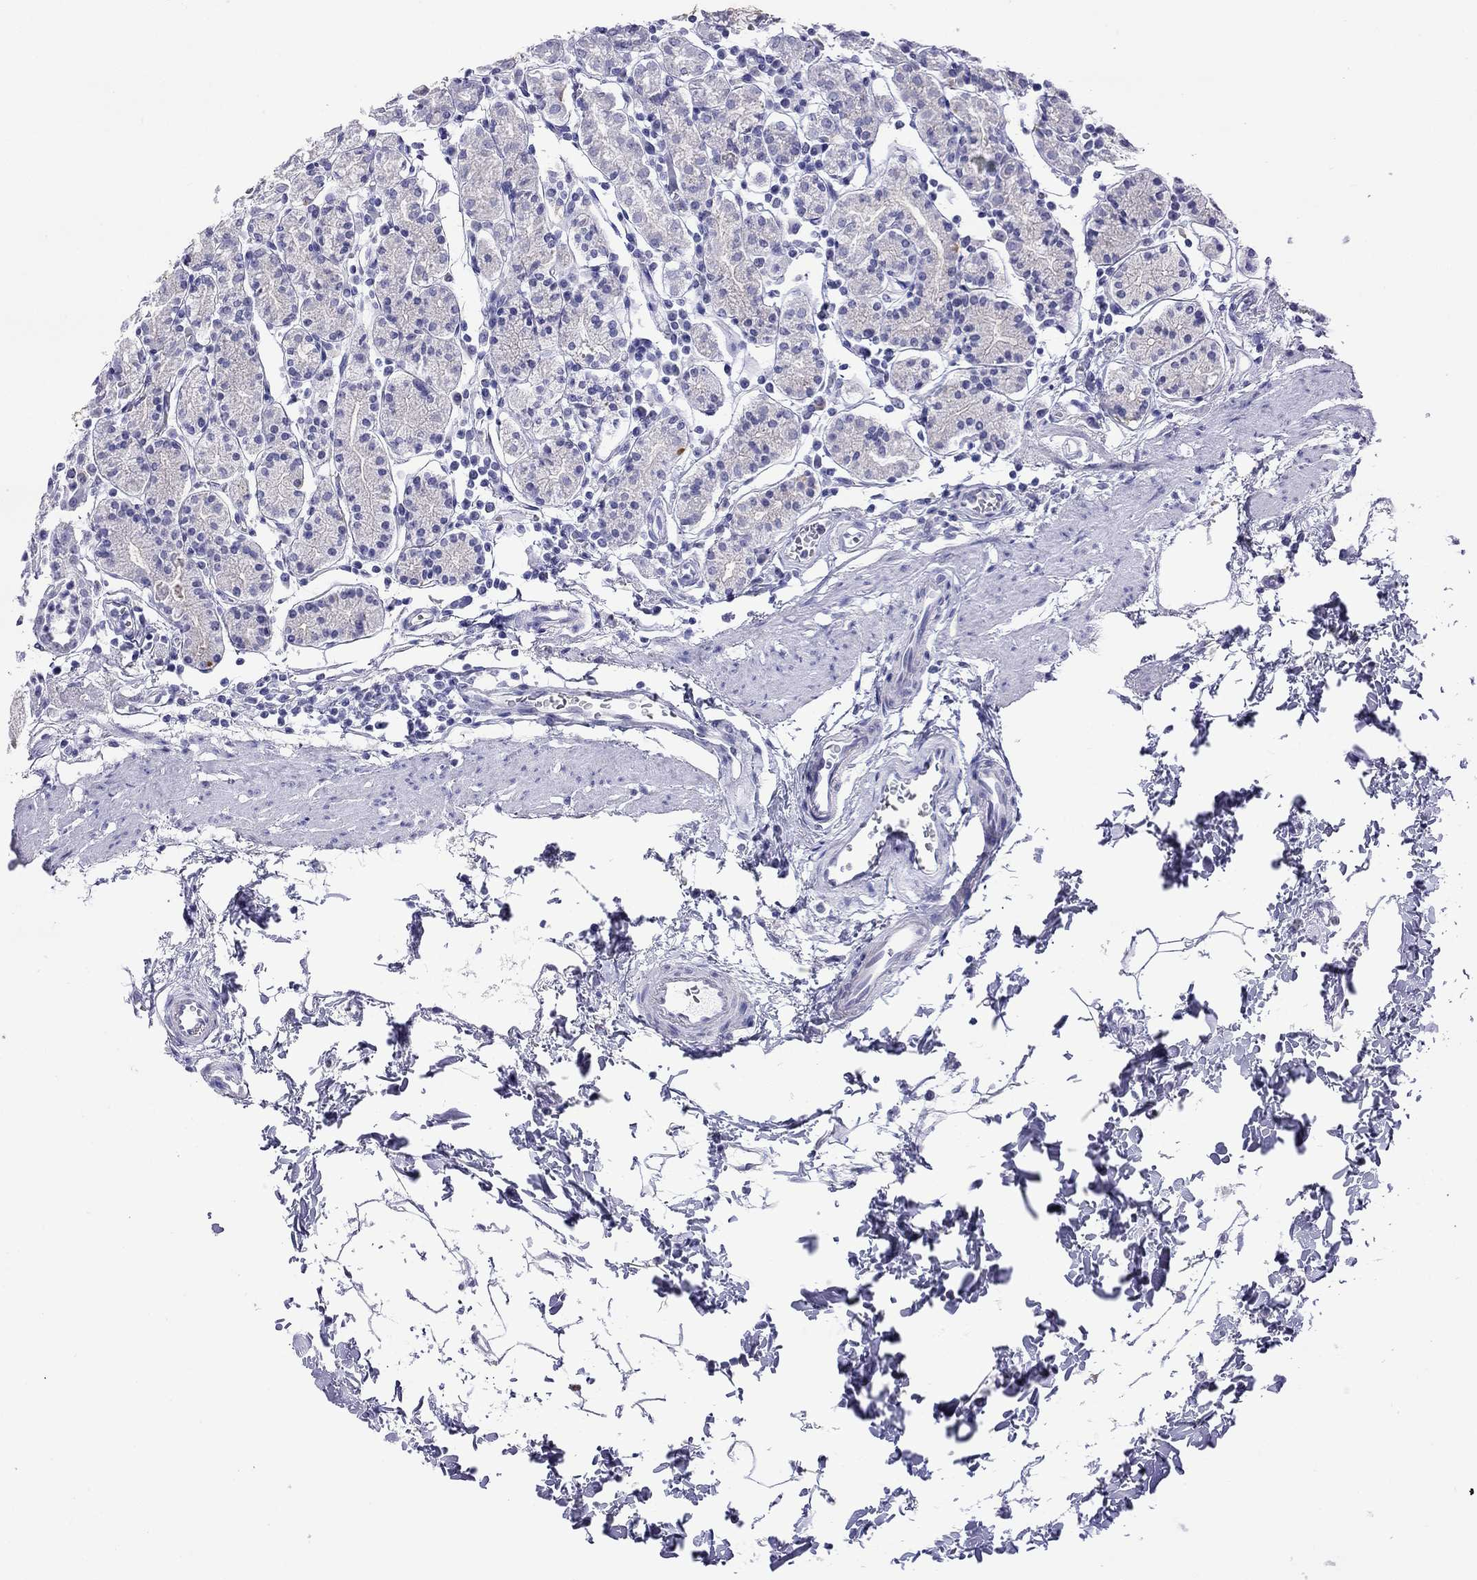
{"staining": {"intensity": "negative", "quantity": "none", "location": "none"}, "tissue": "stomach", "cell_type": "Glandular cells", "image_type": "normal", "snomed": [{"axis": "morphology", "description": "Normal tissue, NOS"}, {"axis": "topography", "description": "Stomach, upper"}, {"axis": "topography", "description": "Stomach"}], "caption": "Protein analysis of benign stomach shows no significant expression in glandular cells. The staining was performed using DAB (3,3'-diaminobenzidine) to visualize the protein expression in brown, while the nuclei were stained in blue with hematoxylin (Magnification: 20x).", "gene": "SLC30A8", "patient": {"sex": "male", "age": 62}}